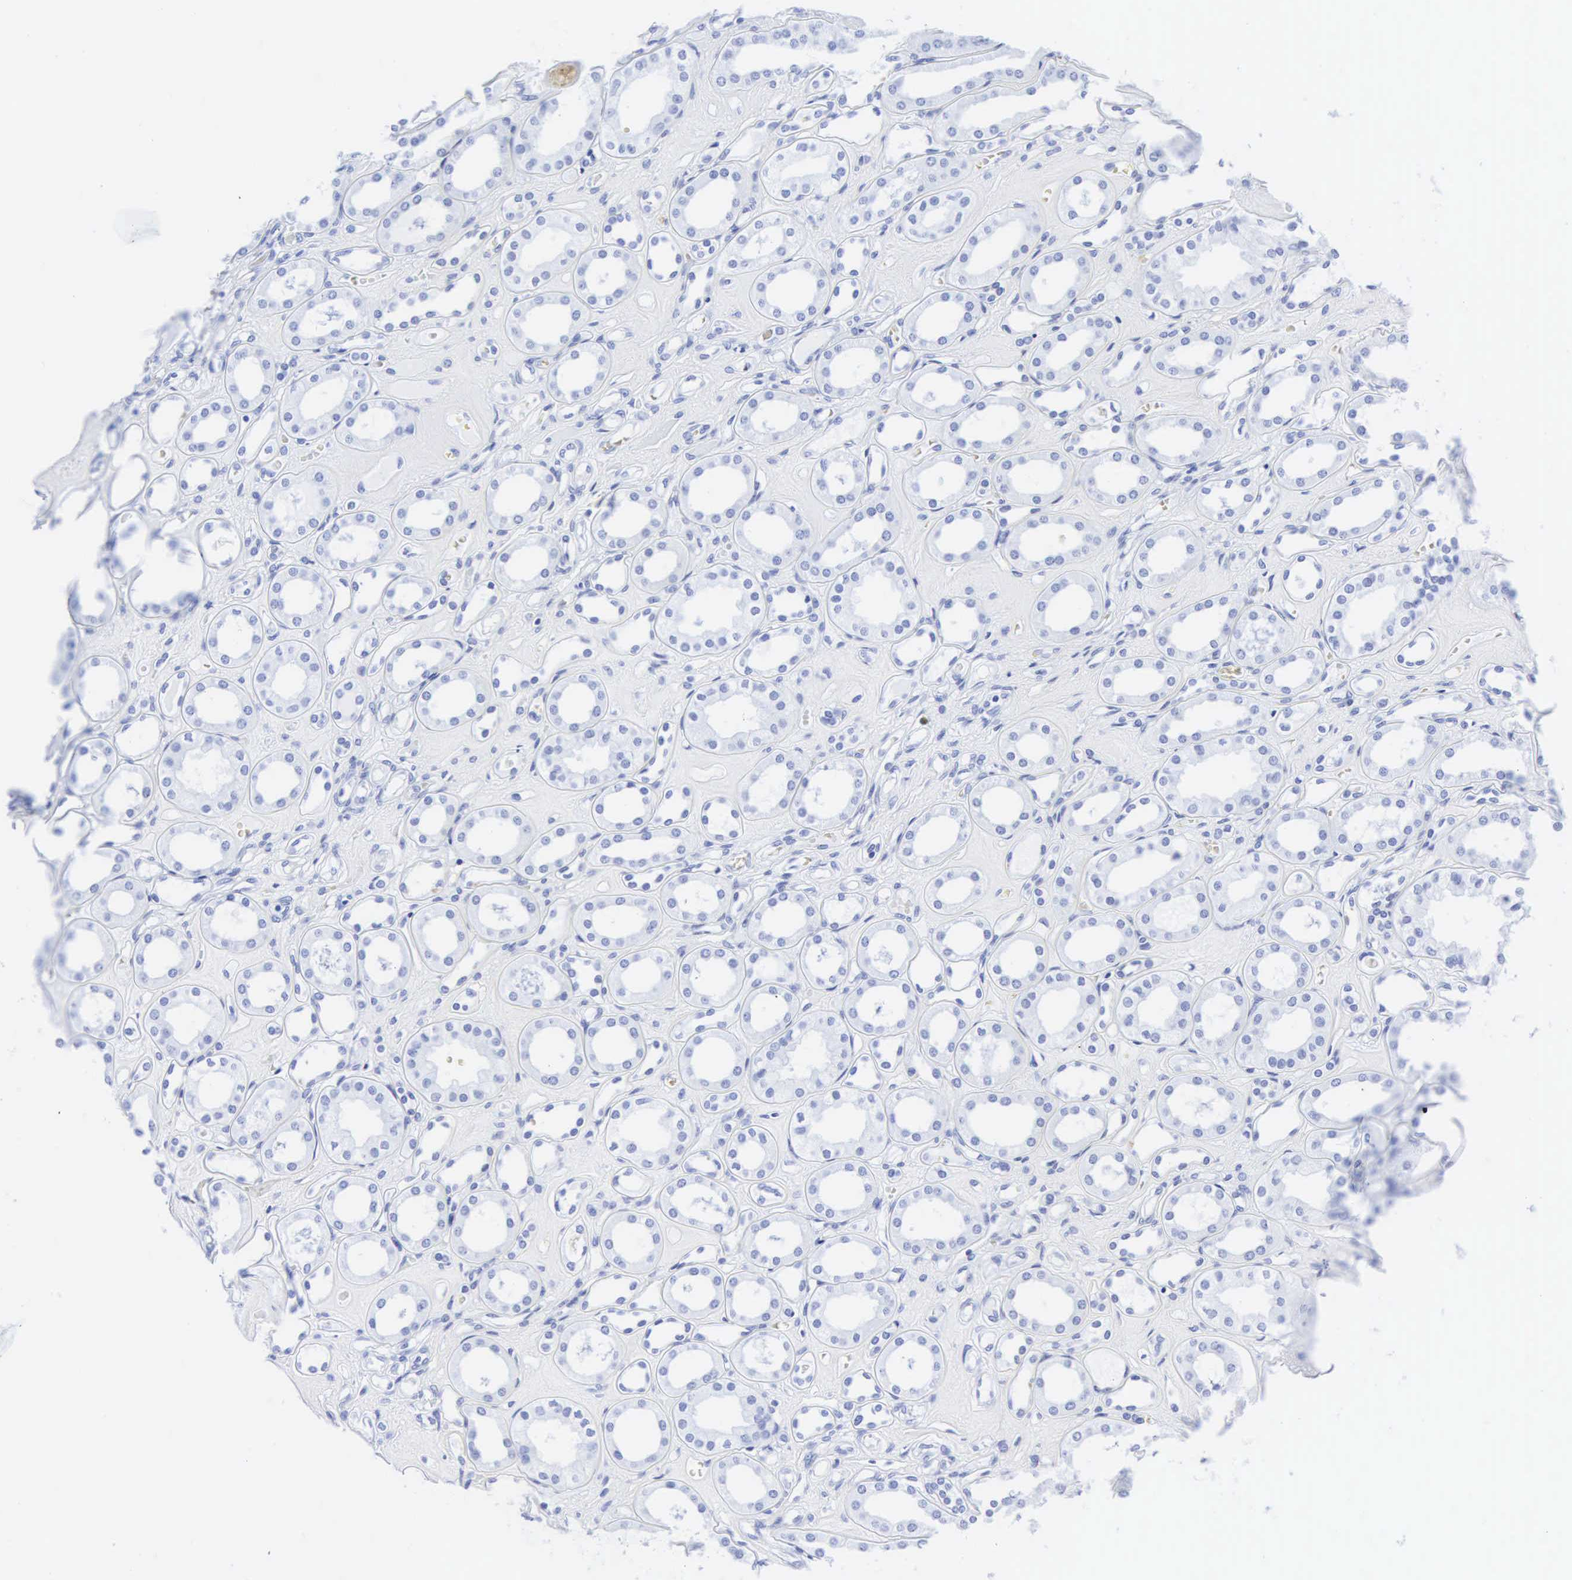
{"staining": {"intensity": "negative", "quantity": "none", "location": "none"}, "tissue": "kidney", "cell_type": "Cells in glomeruli", "image_type": "normal", "snomed": [{"axis": "morphology", "description": "Normal tissue, NOS"}, {"axis": "topography", "description": "Kidney"}], "caption": "IHC micrograph of benign kidney stained for a protein (brown), which reveals no positivity in cells in glomeruli.", "gene": "CGB3", "patient": {"sex": "male", "age": 61}}